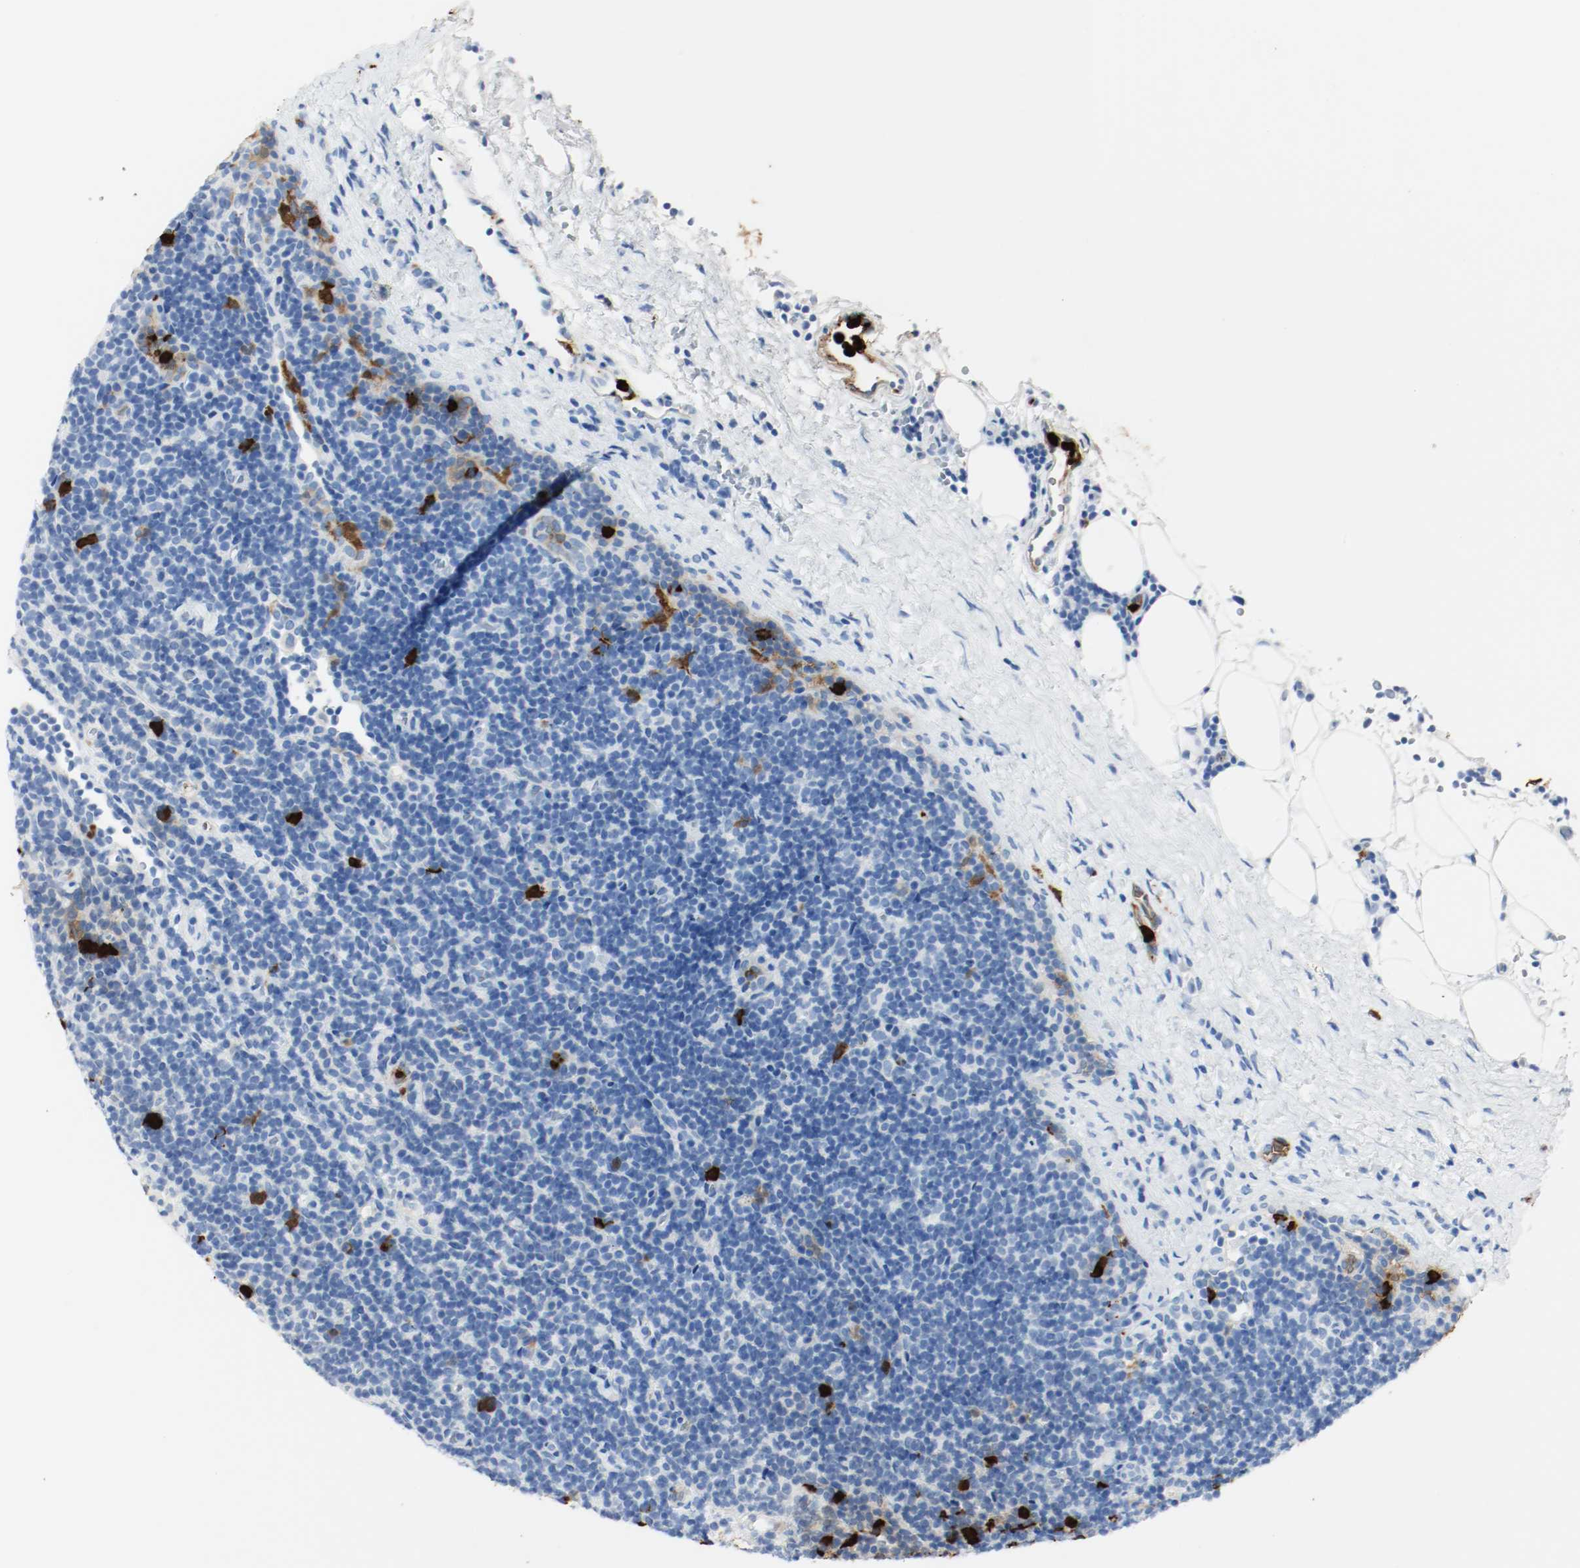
{"staining": {"intensity": "negative", "quantity": "none", "location": "none"}, "tissue": "lymphoma", "cell_type": "Tumor cells", "image_type": "cancer", "snomed": [{"axis": "morphology", "description": "Malignant lymphoma, non-Hodgkin's type, Low grade"}, {"axis": "topography", "description": "Lymph node"}], "caption": "There is no significant positivity in tumor cells of lymphoma.", "gene": "S100A9", "patient": {"sex": "male", "age": 70}}